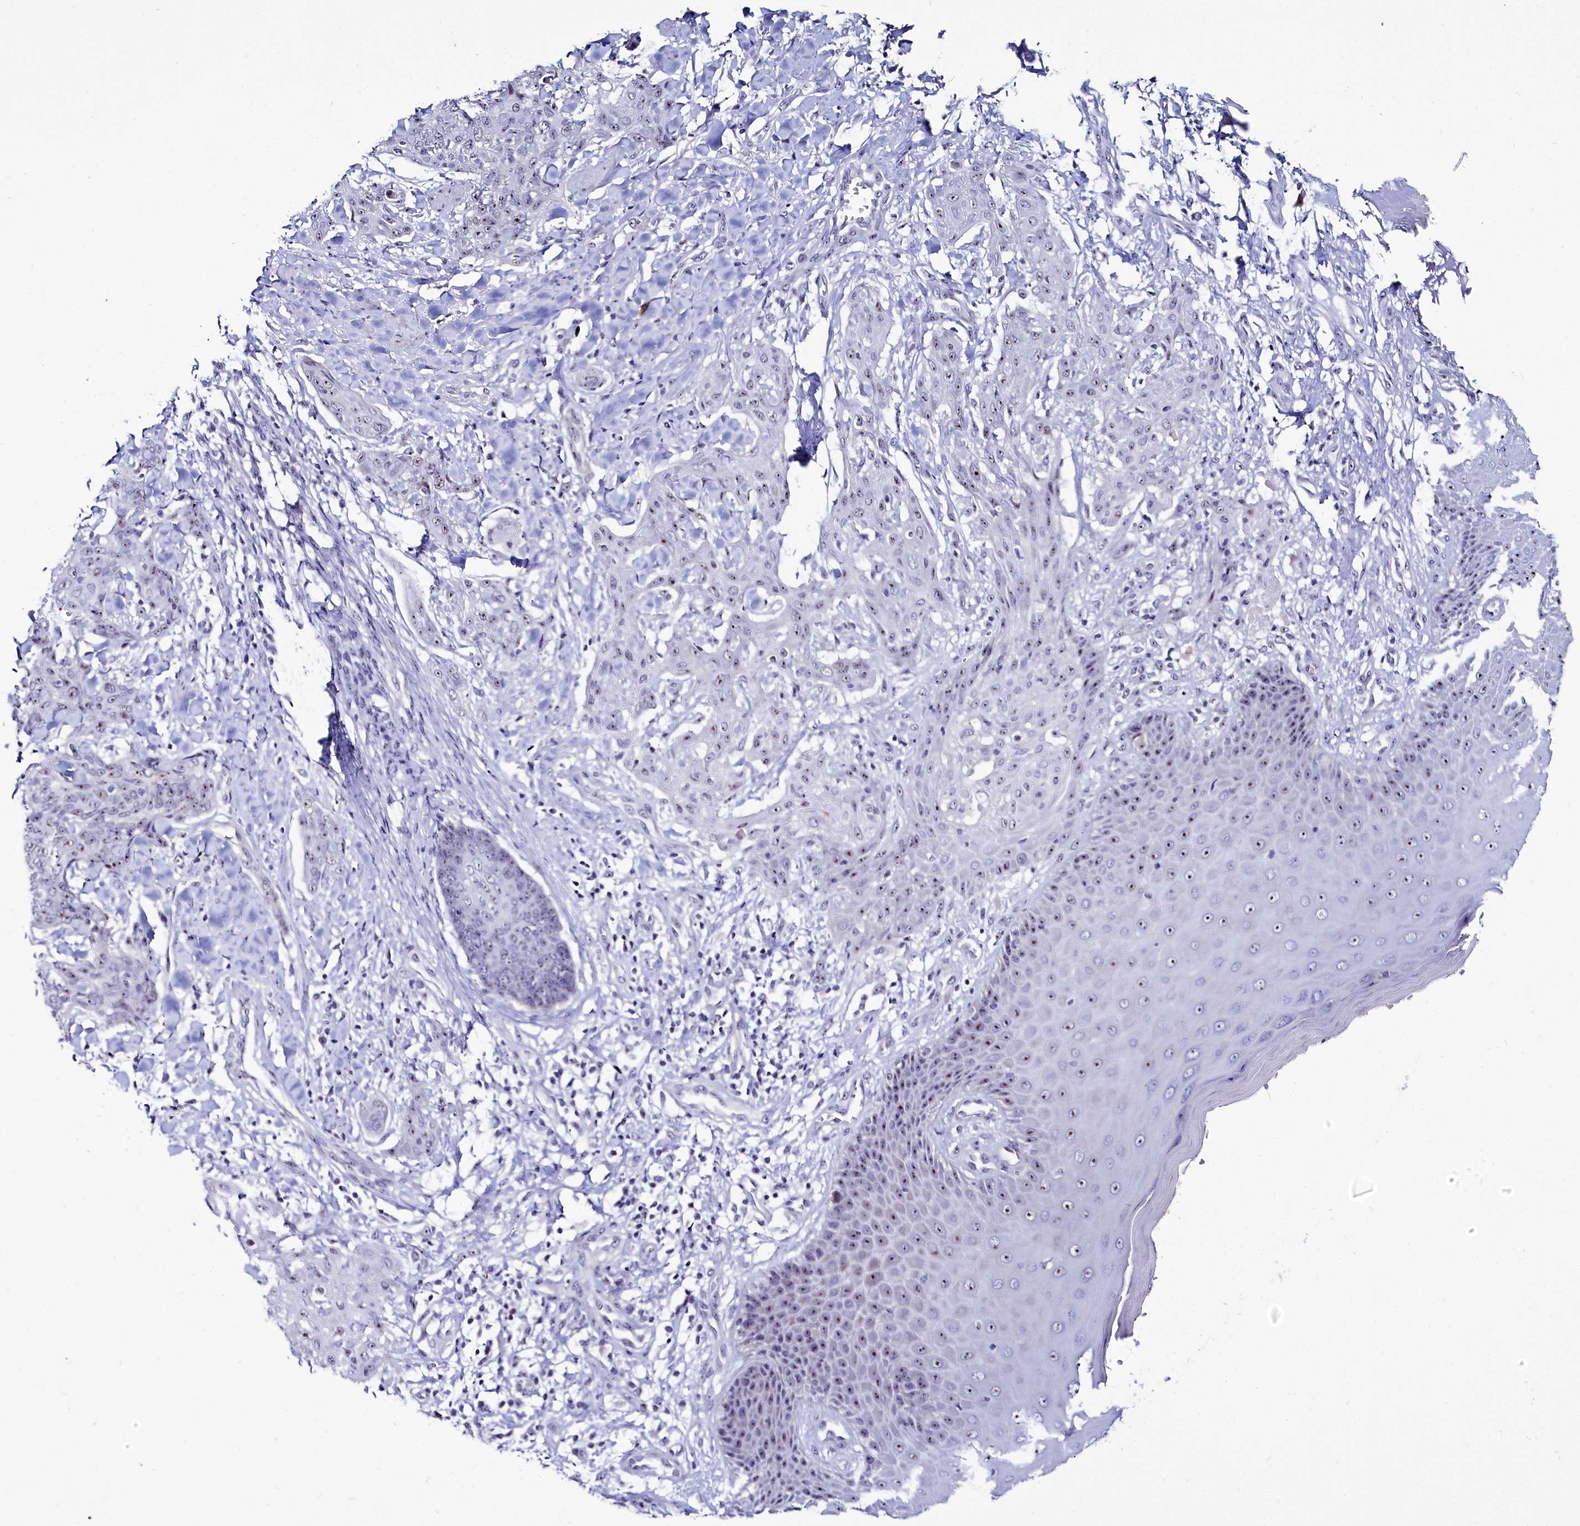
{"staining": {"intensity": "weak", "quantity": "25%-75%", "location": "nuclear"}, "tissue": "skin cancer", "cell_type": "Tumor cells", "image_type": "cancer", "snomed": [{"axis": "morphology", "description": "Squamous cell carcinoma, NOS"}, {"axis": "topography", "description": "Skin"}, {"axis": "topography", "description": "Vulva"}], "caption": "Protein expression analysis of skin squamous cell carcinoma demonstrates weak nuclear staining in about 25%-75% of tumor cells.", "gene": "TCOF1", "patient": {"sex": "female", "age": 85}}